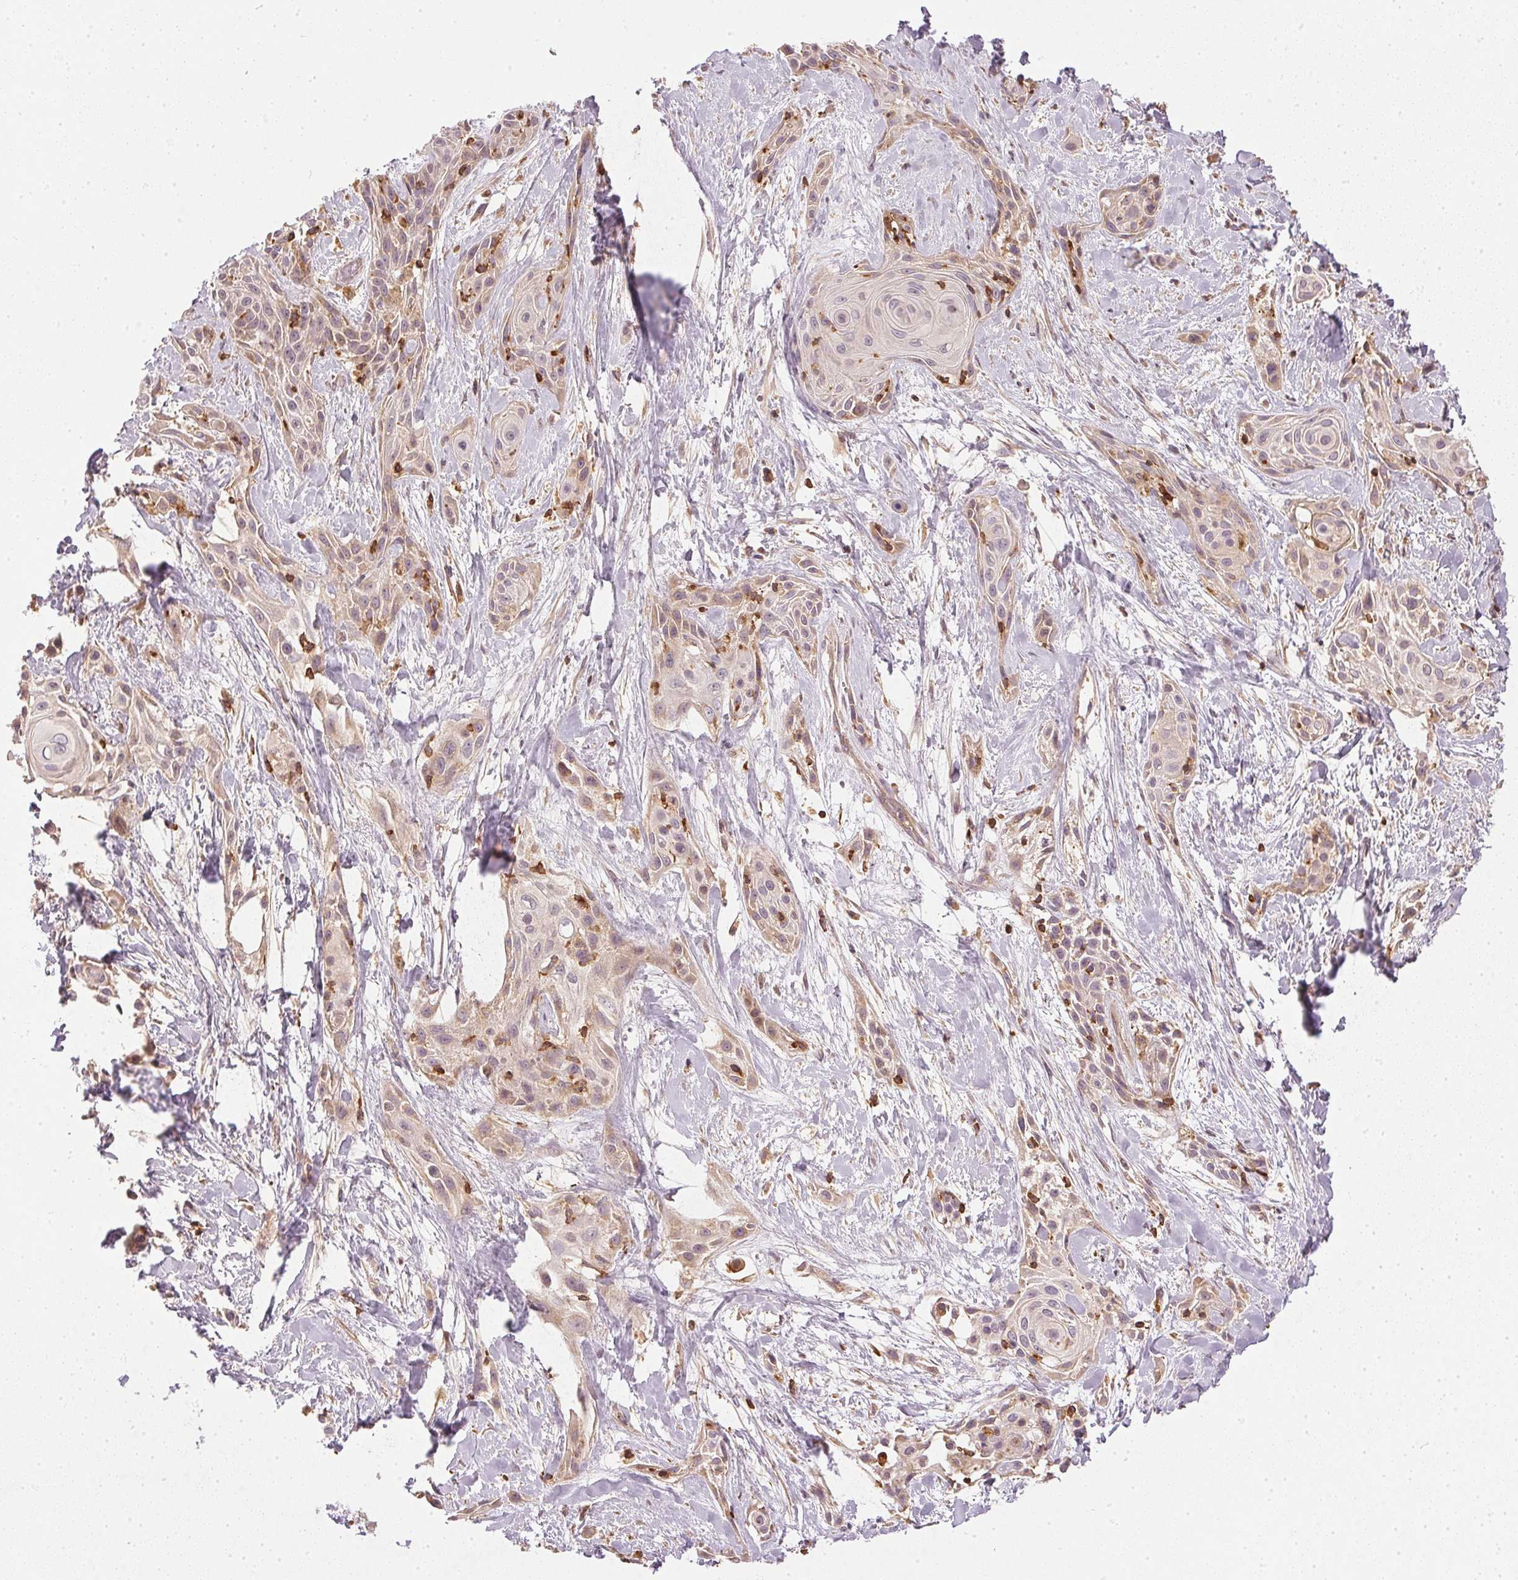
{"staining": {"intensity": "weak", "quantity": "25%-75%", "location": "cytoplasmic/membranous"}, "tissue": "skin cancer", "cell_type": "Tumor cells", "image_type": "cancer", "snomed": [{"axis": "morphology", "description": "Squamous cell carcinoma, NOS"}, {"axis": "topography", "description": "Skin"}, {"axis": "topography", "description": "Anal"}], "caption": "A brown stain labels weak cytoplasmic/membranous expression of a protein in skin cancer tumor cells.", "gene": "NADK2", "patient": {"sex": "male", "age": 64}}